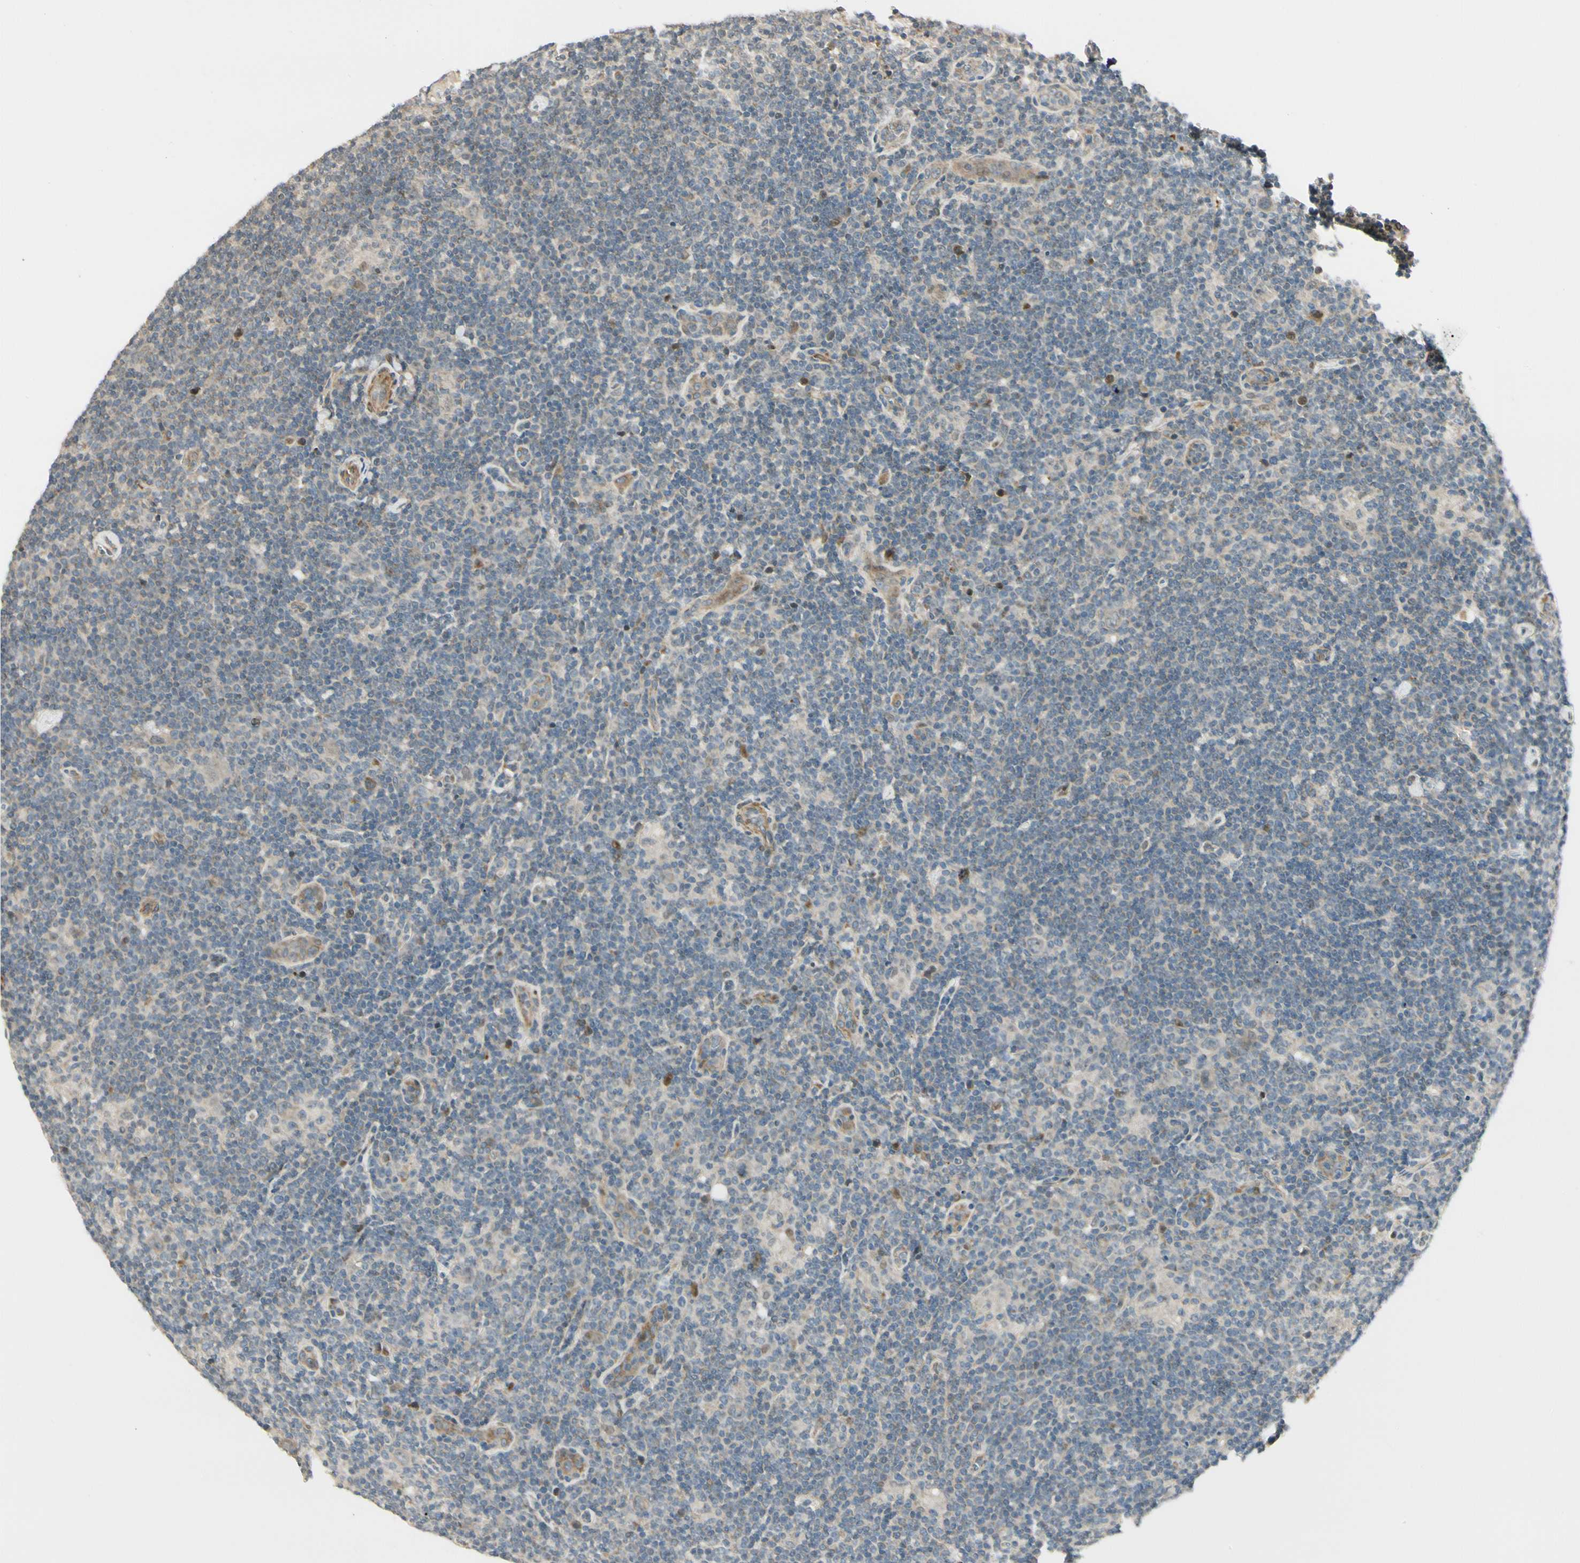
{"staining": {"intensity": "weak", "quantity": ">75%", "location": "cytoplasmic/membranous"}, "tissue": "lymphoma", "cell_type": "Tumor cells", "image_type": "cancer", "snomed": [{"axis": "morphology", "description": "Hodgkin's disease, NOS"}, {"axis": "topography", "description": "Lymph node"}], "caption": "DAB (3,3'-diaminobenzidine) immunohistochemical staining of human Hodgkin's disease demonstrates weak cytoplasmic/membranous protein staining in approximately >75% of tumor cells.", "gene": "P4HA3", "patient": {"sex": "female", "age": 57}}